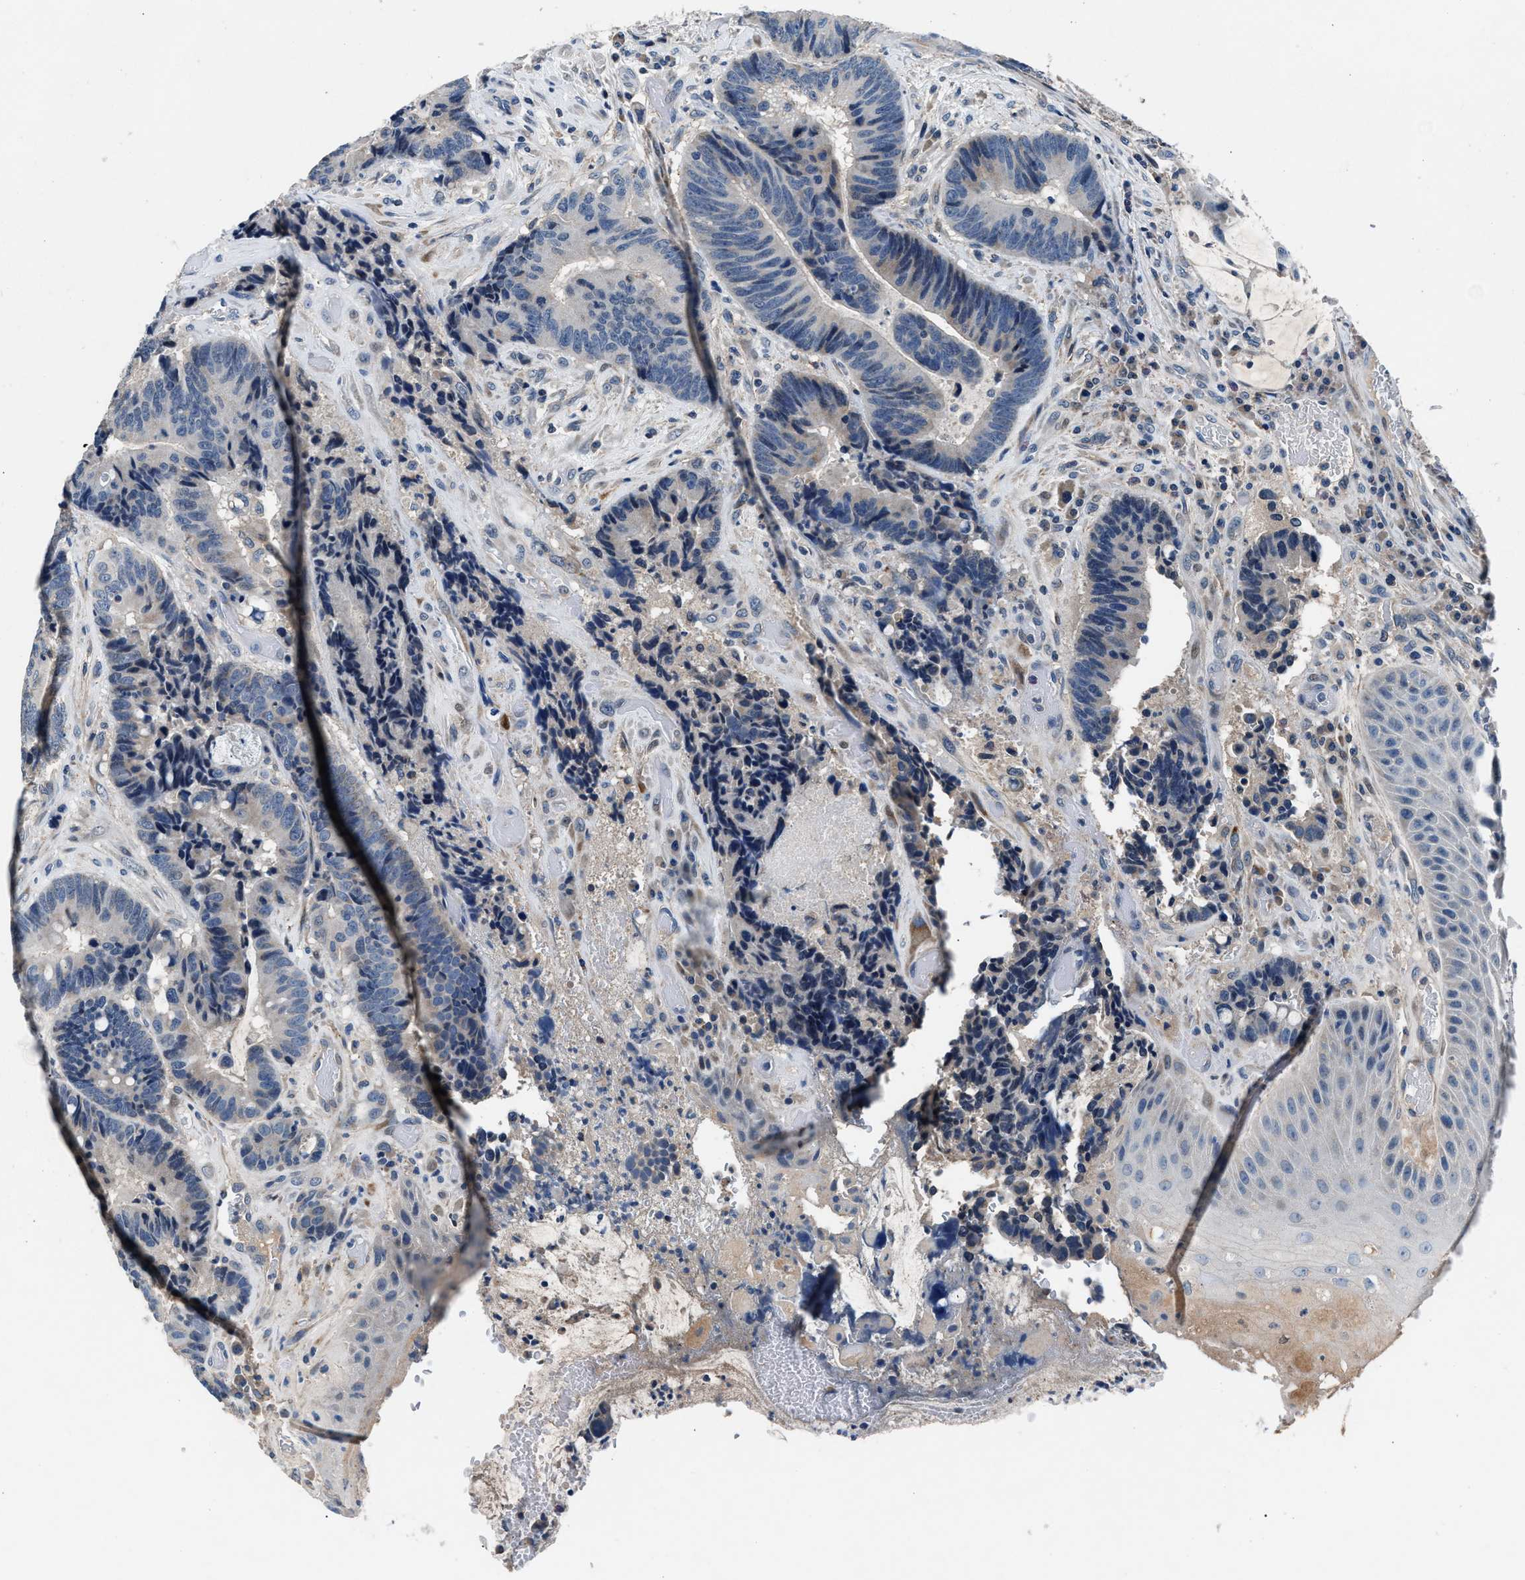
{"staining": {"intensity": "weak", "quantity": "<25%", "location": "cytoplasmic/membranous"}, "tissue": "colorectal cancer", "cell_type": "Tumor cells", "image_type": "cancer", "snomed": [{"axis": "morphology", "description": "Adenocarcinoma, NOS"}, {"axis": "topography", "description": "Rectum"}, {"axis": "topography", "description": "Anal"}], "caption": "Immunohistochemical staining of colorectal adenocarcinoma demonstrates no significant expression in tumor cells. (DAB immunohistochemistry visualized using brightfield microscopy, high magnification).", "gene": "DENND6B", "patient": {"sex": "female", "age": 89}}